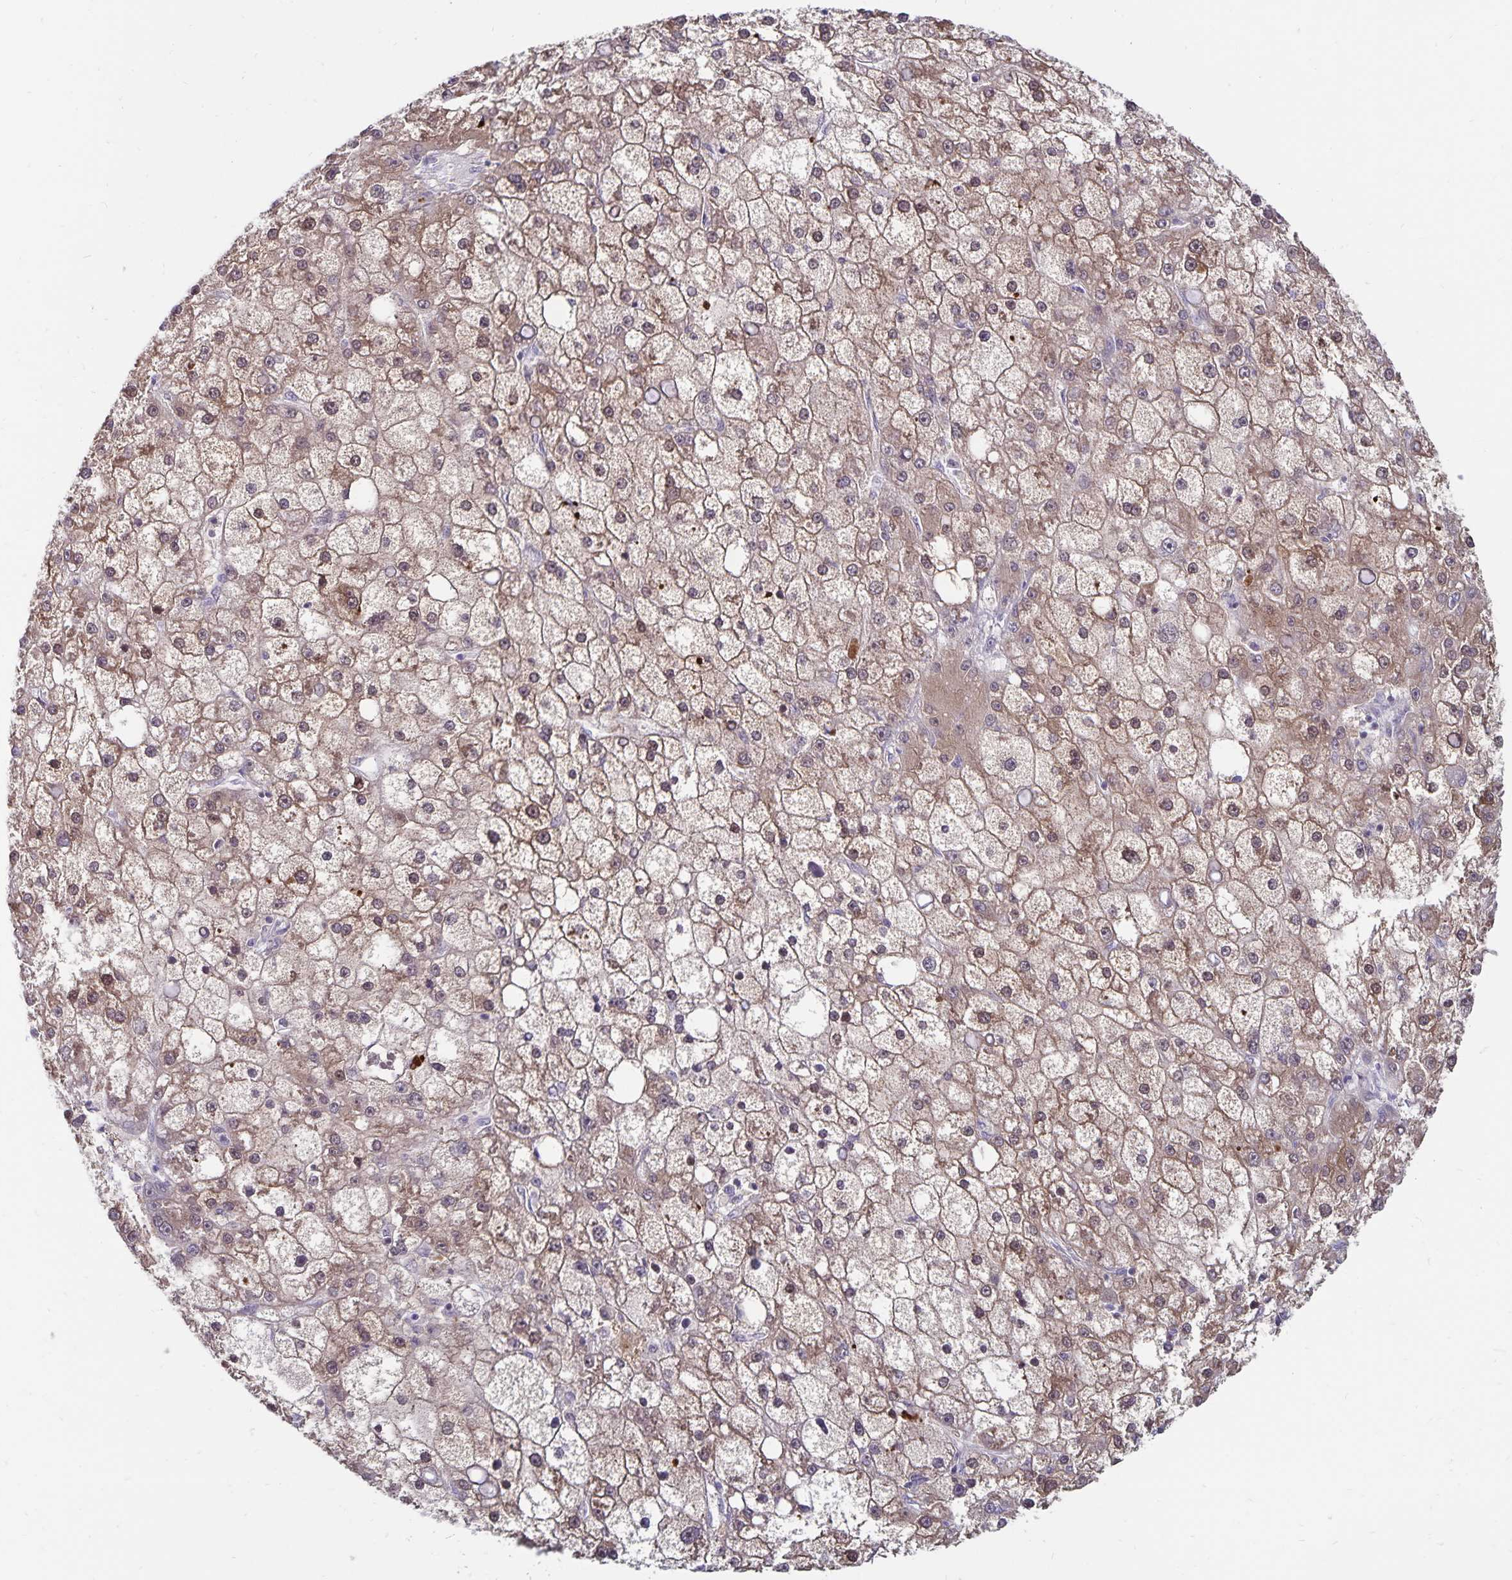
{"staining": {"intensity": "weak", "quantity": "25%-75%", "location": "nuclear"}, "tissue": "liver cancer", "cell_type": "Tumor cells", "image_type": "cancer", "snomed": [{"axis": "morphology", "description": "Carcinoma, Hepatocellular, NOS"}, {"axis": "topography", "description": "Liver"}], "caption": "Tumor cells show low levels of weak nuclear positivity in about 25%-75% of cells in hepatocellular carcinoma (liver).", "gene": "EXOC6B", "patient": {"sex": "male", "age": 67}}